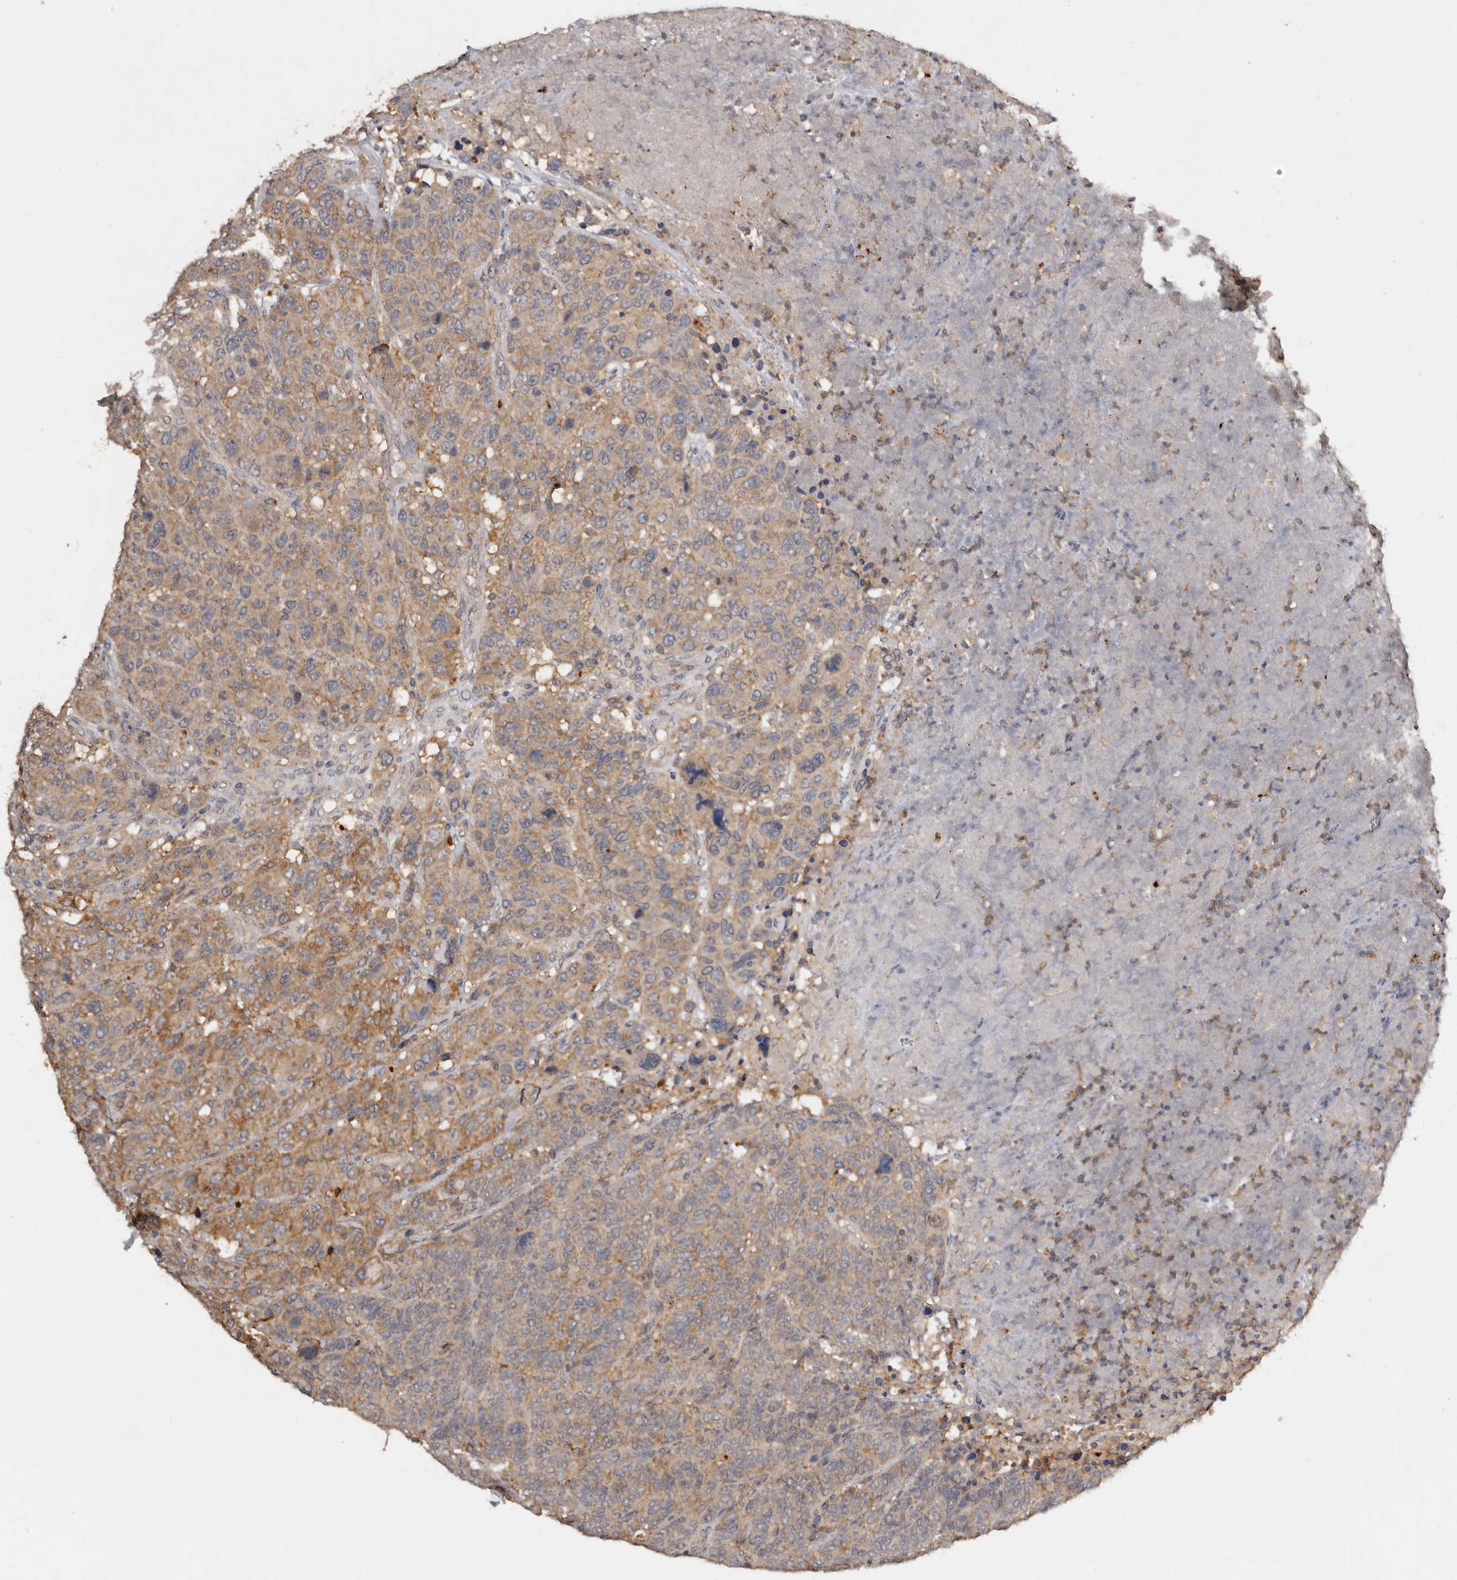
{"staining": {"intensity": "moderate", "quantity": ">75%", "location": "cytoplasmic/membranous"}, "tissue": "breast cancer", "cell_type": "Tumor cells", "image_type": "cancer", "snomed": [{"axis": "morphology", "description": "Duct carcinoma"}, {"axis": "topography", "description": "Breast"}], "caption": "Breast cancer (invasive ductal carcinoma) was stained to show a protein in brown. There is medium levels of moderate cytoplasmic/membranous positivity in approximately >75% of tumor cells.", "gene": "EDEM1", "patient": {"sex": "female", "age": 37}}